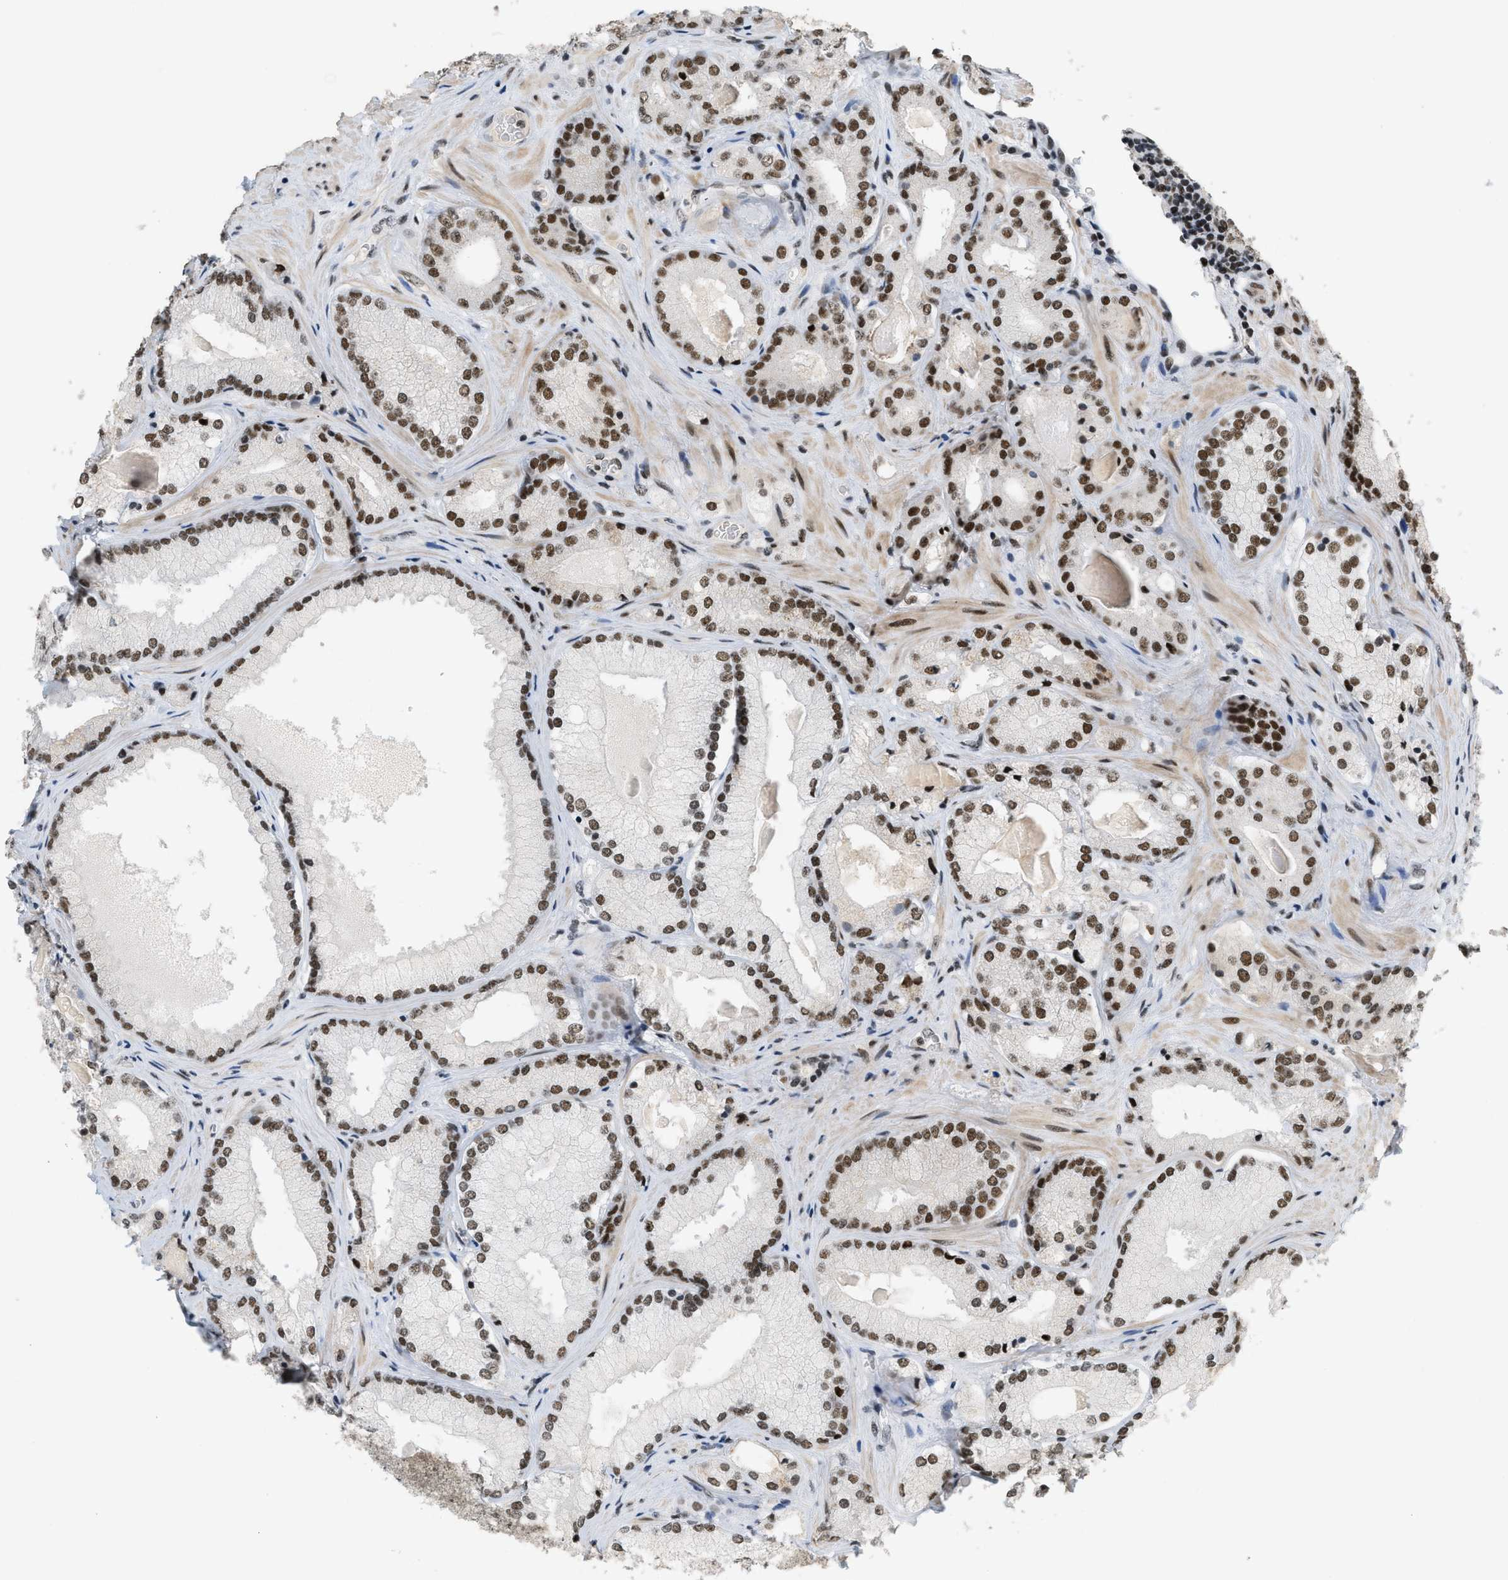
{"staining": {"intensity": "strong", "quantity": ">75%", "location": "nuclear"}, "tissue": "prostate cancer", "cell_type": "Tumor cells", "image_type": "cancer", "snomed": [{"axis": "morphology", "description": "Adenocarcinoma, Low grade"}, {"axis": "topography", "description": "Prostate"}], "caption": "Prostate adenocarcinoma (low-grade) was stained to show a protein in brown. There is high levels of strong nuclear staining in approximately >75% of tumor cells. The staining was performed using DAB to visualize the protein expression in brown, while the nuclei were stained in blue with hematoxylin (Magnification: 20x).", "gene": "SMARCB1", "patient": {"sex": "male", "age": 65}}